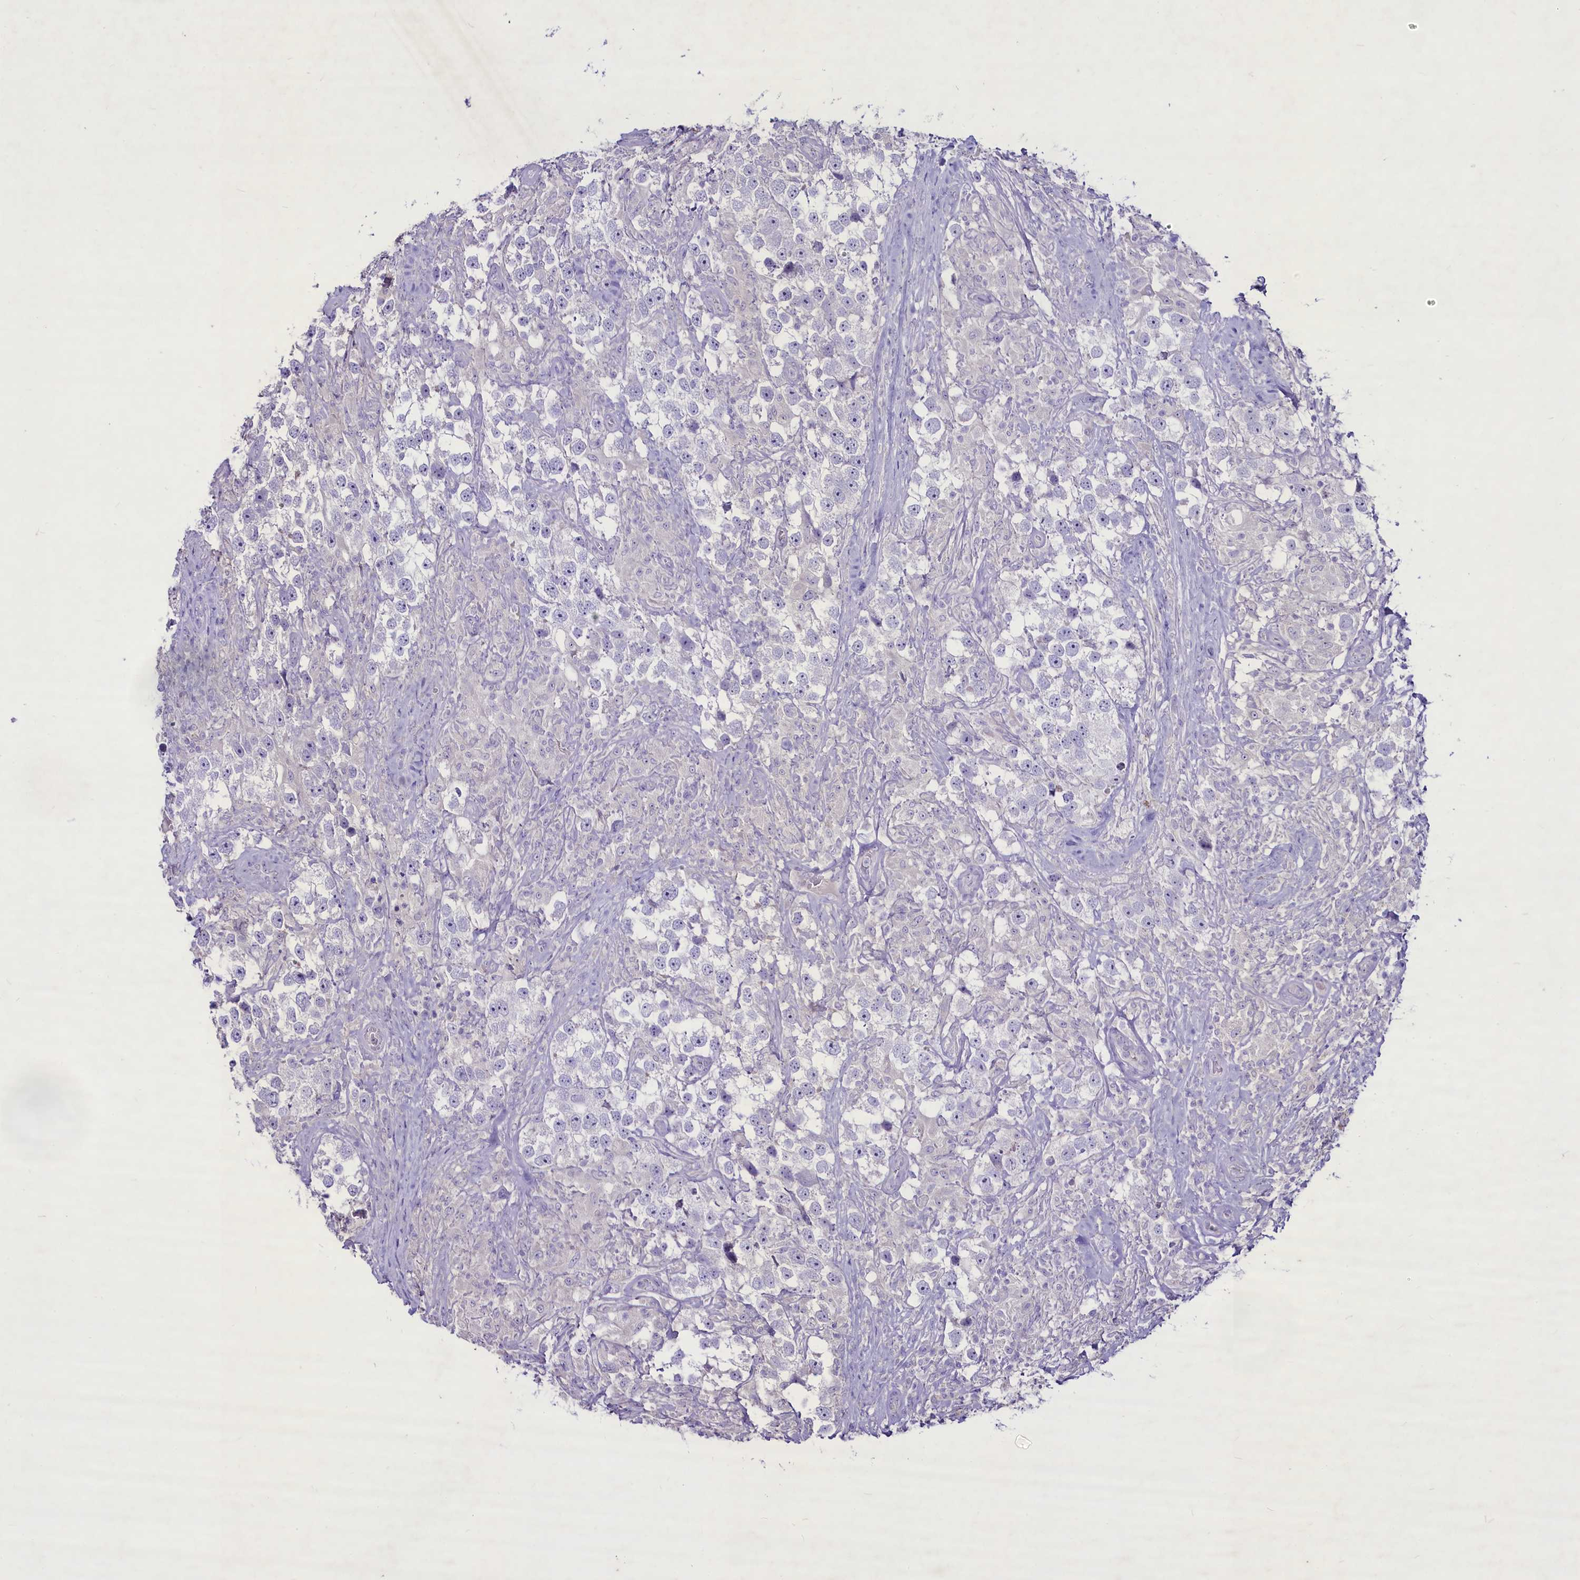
{"staining": {"intensity": "negative", "quantity": "none", "location": "none"}, "tissue": "testis cancer", "cell_type": "Tumor cells", "image_type": "cancer", "snomed": [{"axis": "morphology", "description": "Seminoma, NOS"}, {"axis": "topography", "description": "Testis"}], "caption": "Testis cancer stained for a protein using immunohistochemistry demonstrates no staining tumor cells.", "gene": "FAM209B", "patient": {"sex": "male", "age": 46}}